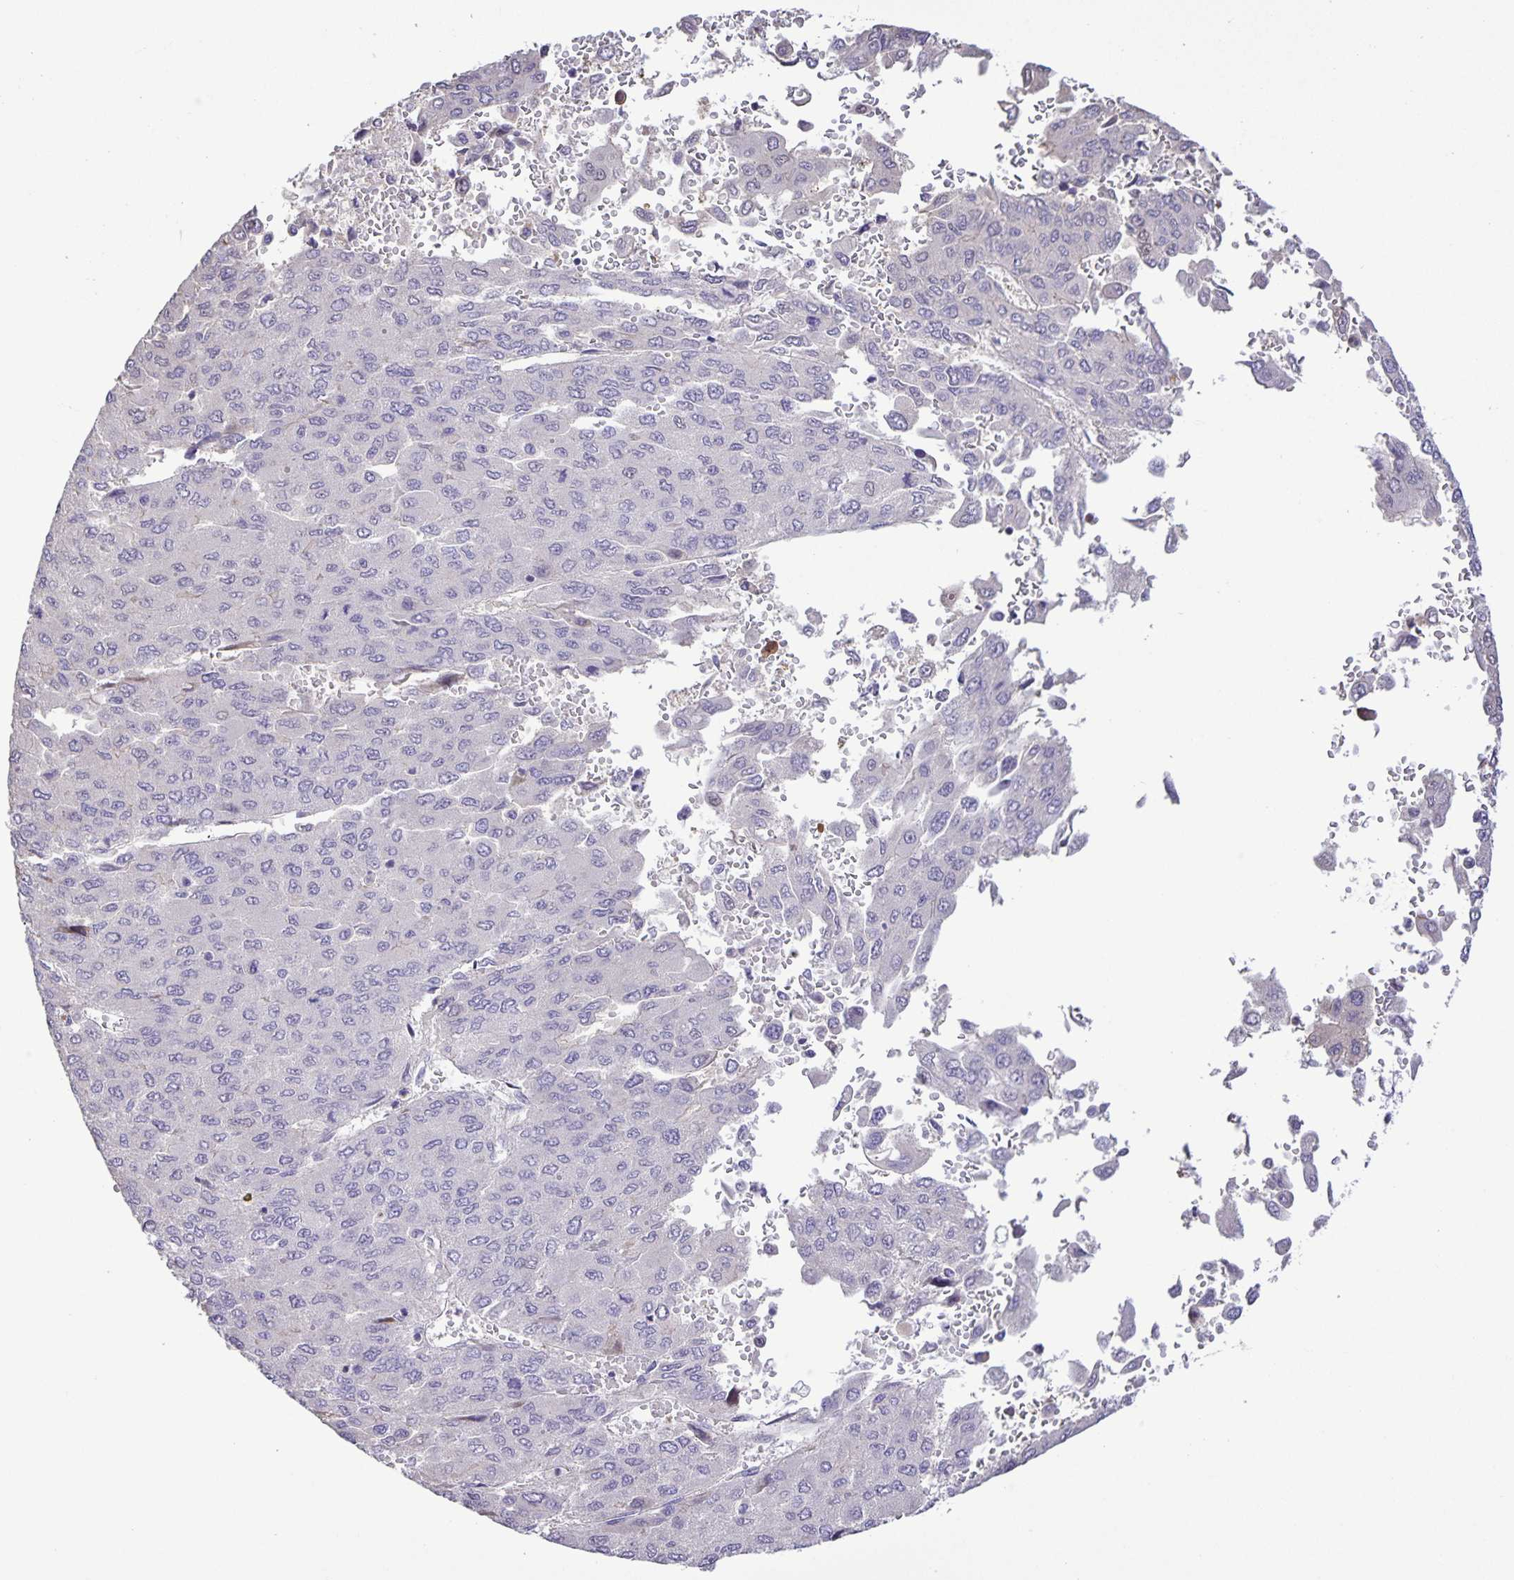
{"staining": {"intensity": "negative", "quantity": "none", "location": "none"}, "tissue": "liver cancer", "cell_type": "Tumor cells", "image_type": "cancer", "snomed": [{"axis": "morphology", "description": "Carcinoma, Hepatocellular, NOS"}, {"axis": "topography", "description": "Liver"}], "caption": "A high-resolution histopathology image shows immunohistochemistry (IHC) staining of liver cancer (hepatocellular carcinoma), which exhibits no significant positivity in tumor cells.", "gene": "ONECUT2", "patient": {"sex": "female", "age": 41}}